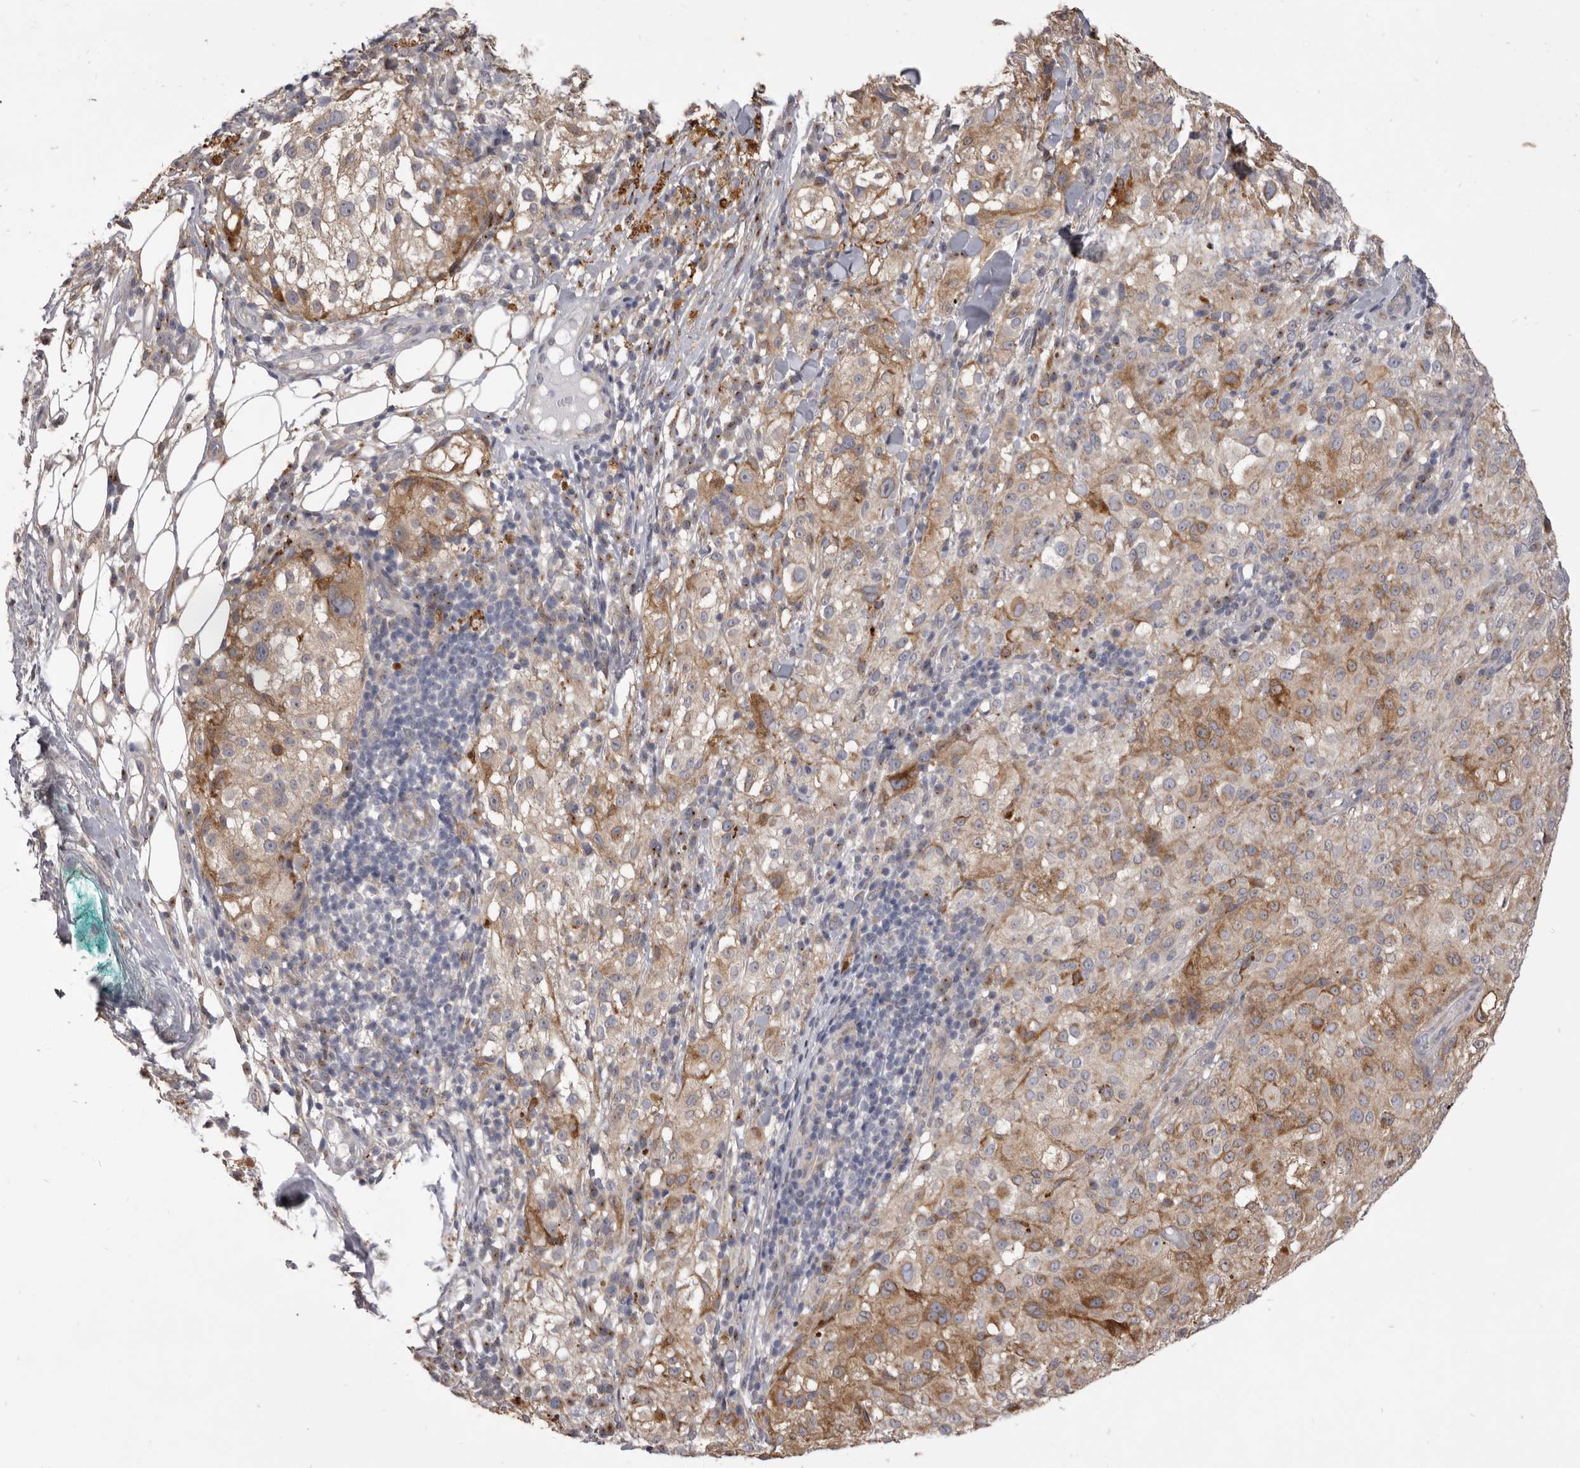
{"staining": {"intensity": "moderate", "quantity": "25%-75%", "location": "cytoplasmic/membranous"}, "tissue": "melanoma", "cell_type": "Tumor cells", "image_type": "cancer", "snomed": [{"axis": "morphology", "description": "Necrosis, NOS"}, {"axis": "morphology", "description": "Malignant melanoma, NOS"}, {"axis": "topography", "description": "Skin"}], "caption": "Immunohistochemistry (IHC) photomicrograph of human malignant melanoma stained for a protein (brown), which demonstrates medium levels of moderate cytoplasmic/membranous expression in approximately 25%-75% of tumor cells.", "gene": "VPS45", "patient": {"sex": "female", "age": 87}}